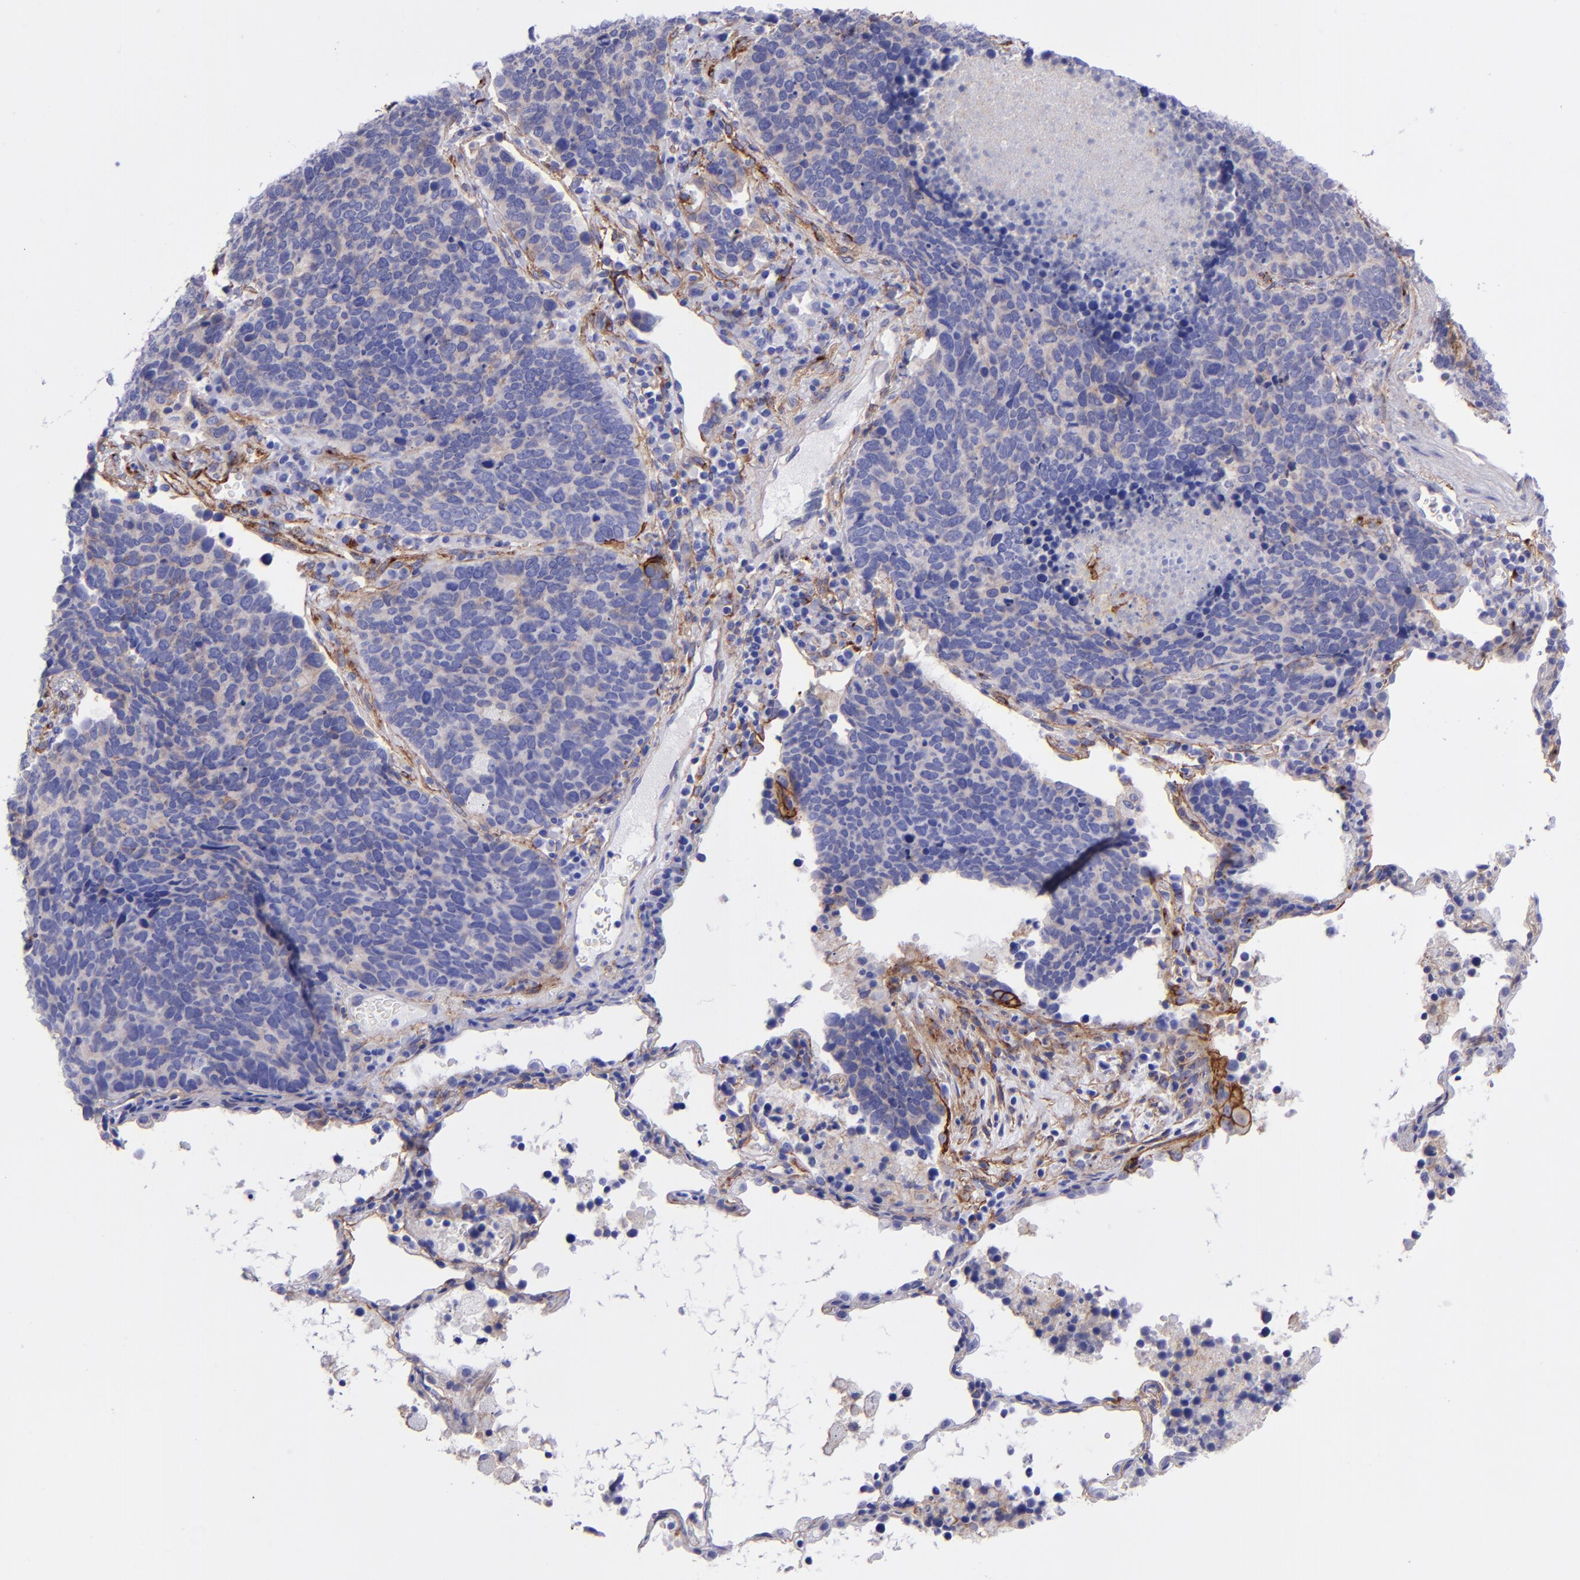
{"staining": {"intensity": "negative", "quantity": "none", "location": "none"}, "tissue": "lung cancer", "cell_type": "Tumor cells", "image_type": "cancer", "snomed": [{"axis": "morphology", "description": "Neoplasm, malignant, NOS"}, {"axis": "topography", "description": "Lung"}], "caption": "Immunohistochemistry of lung cancer displays no expression in tumor cells.", "gene": "ITGAV", "patient": {"sex": "female", "age": 75}}